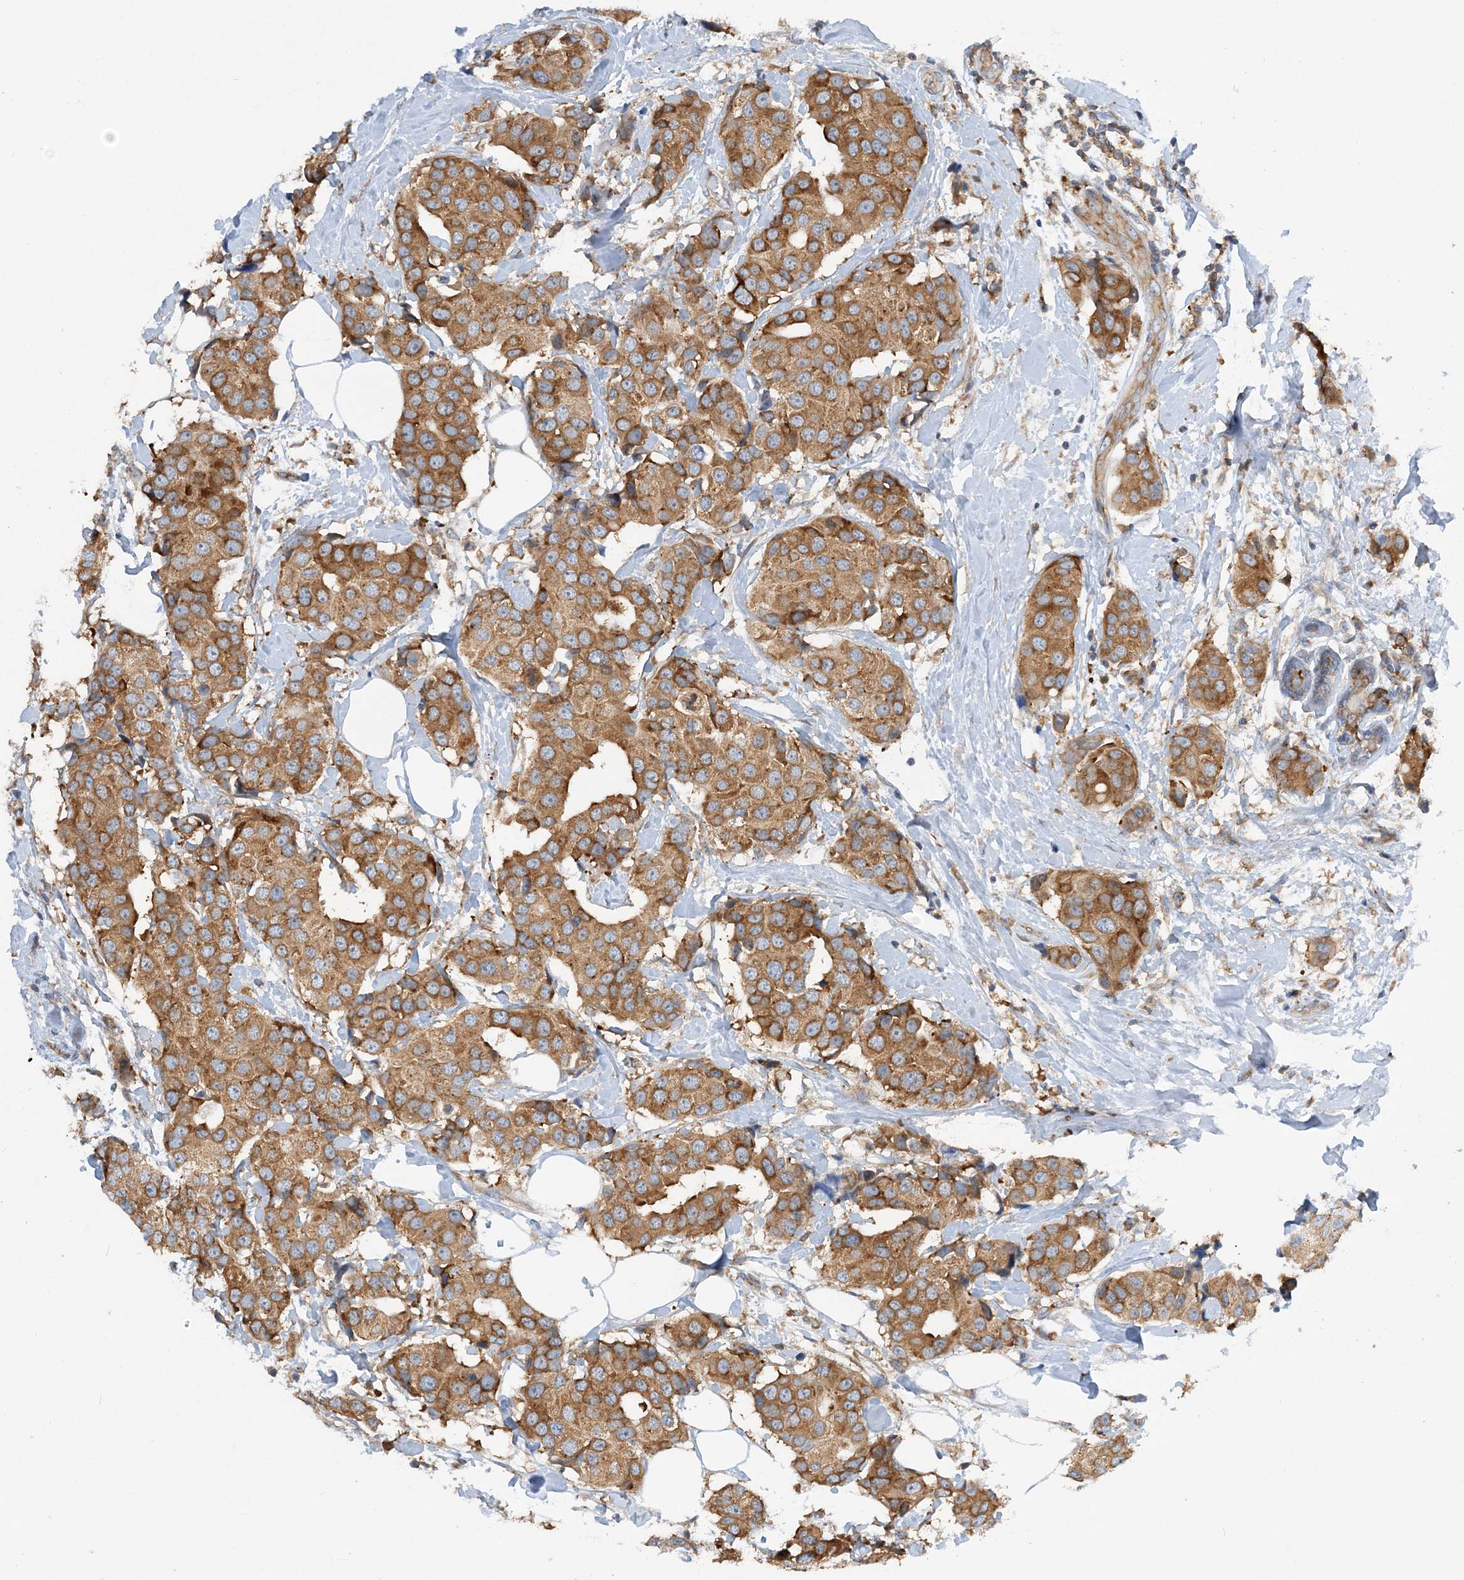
{"staining": {"intensity": "moderate", "quantity": ">75%", "location": "cytoplasmic/membranous"}, "tissue": "breast cancer", "cell_type": "Tumor cells", "image_type": "cancer", "snomed": [{"axis": "morphology", "description": "Normal tissue, NOS"}, {"axis": "morphology", "description": "Duct carcinoma"}, {"axis": "topography", "description": "Breast"}], "caption": "Breast invasive ductal carcinoma stained with a brown dye exhibits moderate cytoplasmic/membranous positive positivity in about >75% of tumor cells.", "gene": "LARP4B", "patient": {"sex": "female", "age": 39}}